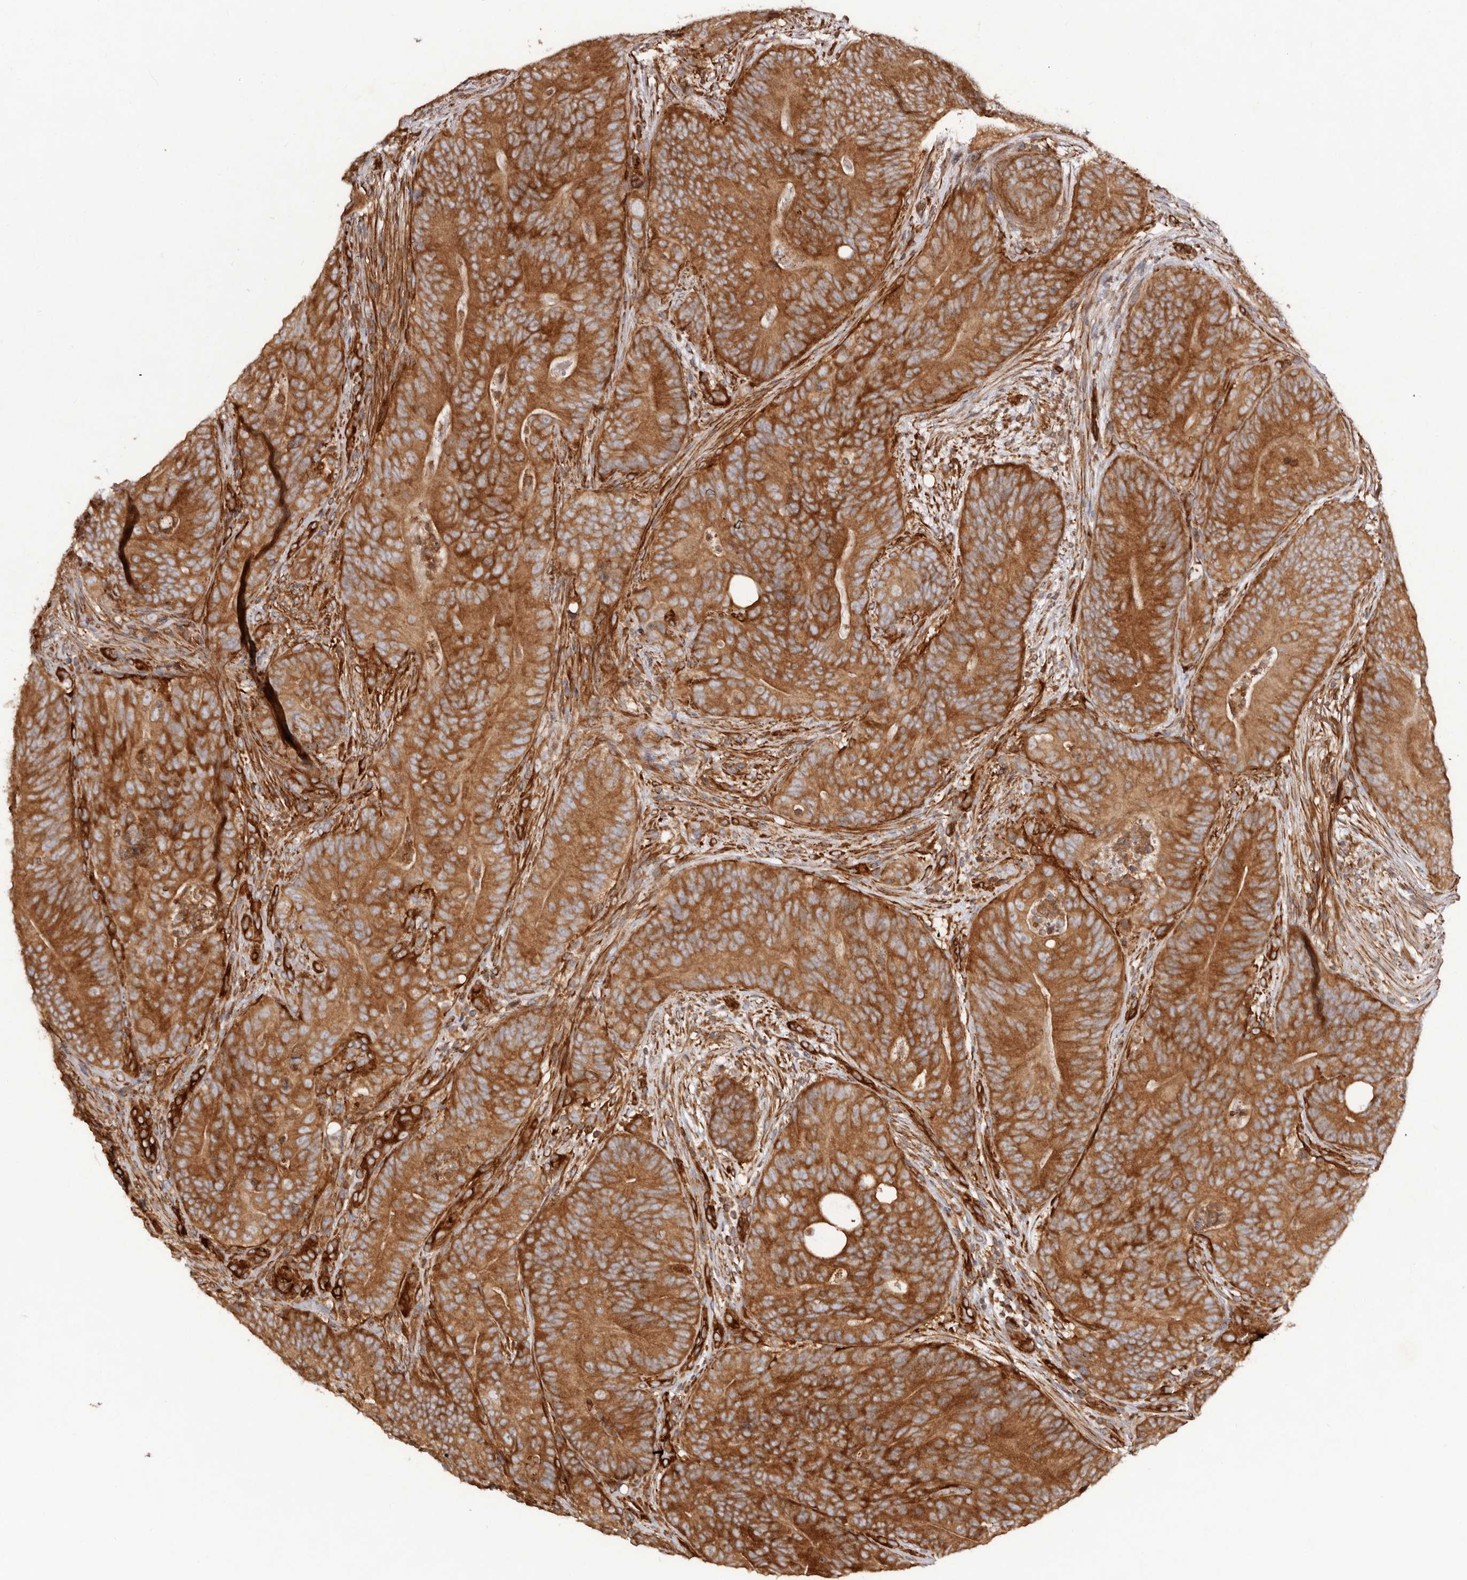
{"staining": {"intensity": "strong", "quantity": ">75%", "location": "cytoplasmic/membranous"}, "tissue": "colorectal cancer", "cell_type": "Tumor cells", "image_type": "cancer", "snomed": [{"axis": "morphology", "description": "Normal tissue, NOS"}, {"axis": "topography", "description": "Colon"}], "caption": "Colorectal cancer stained for a protein reveals strong cytoplasmic/membranous positivity in tumor cells. Immunohistochemistry stains the protein in brown and the nuclei are stained blue.", "gene": "RPS6", "patient": {"sex": "female", "age": 82}}